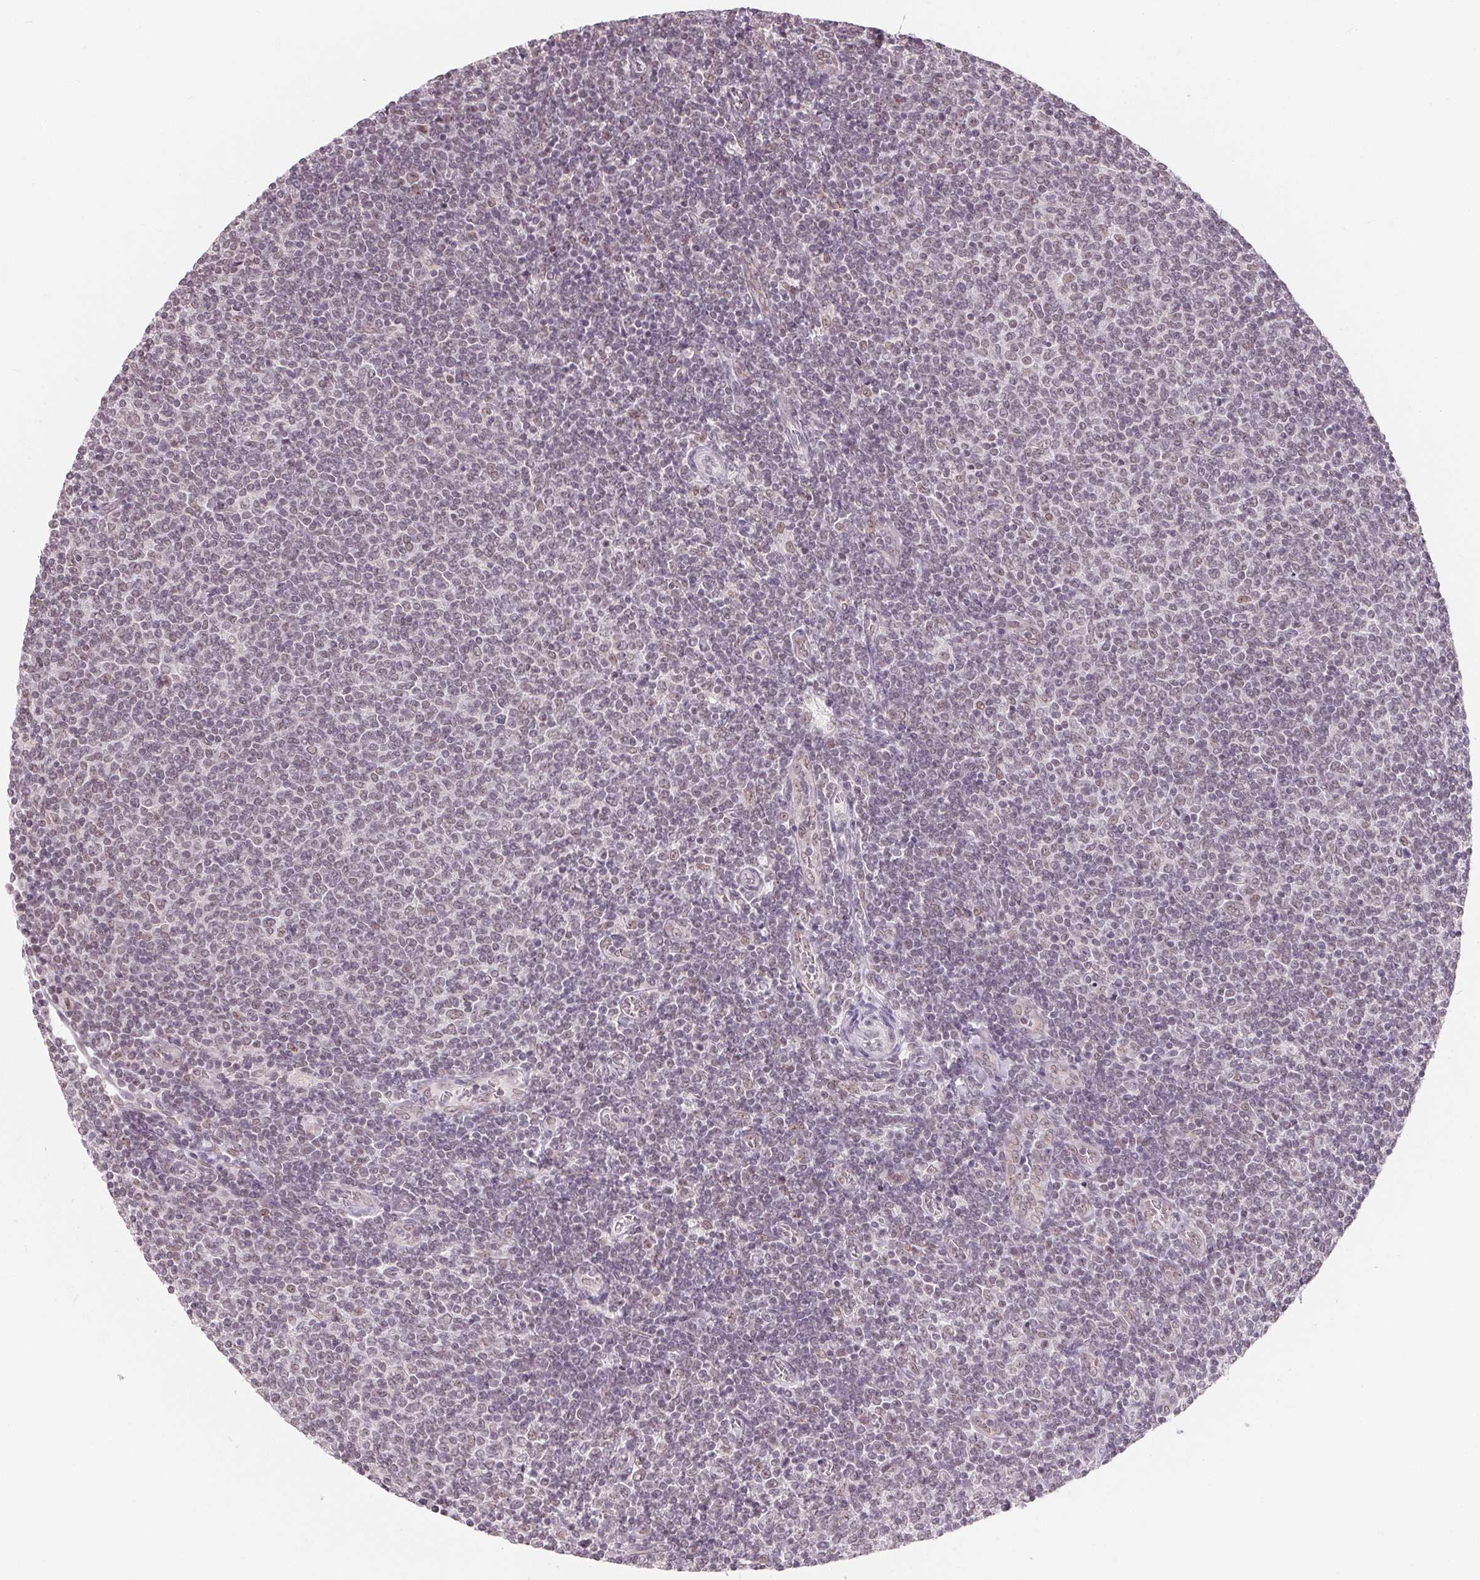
{"staining": {"intensity": "negative", "quantity": "none", "location": "none"}, "tissue": "lymphoma", "cell_type": "Tumor cells", "image_type": "cancer", "snomed": [{"axis": "morphology", "description": "Malignant lymphoma, non-Hodgkin's type, Low grade"}, {"axis": "topography", "description": "Lymph node"}], "caption": "Low-grade malignant lymphoma, non-Hodgkin's type was stained to show a protein in brown. There is no significant expression in tumor cells. Nuclei are stained in blue.", "gene": "NXF3", "patient": {"sex": "male", "age": 52}}